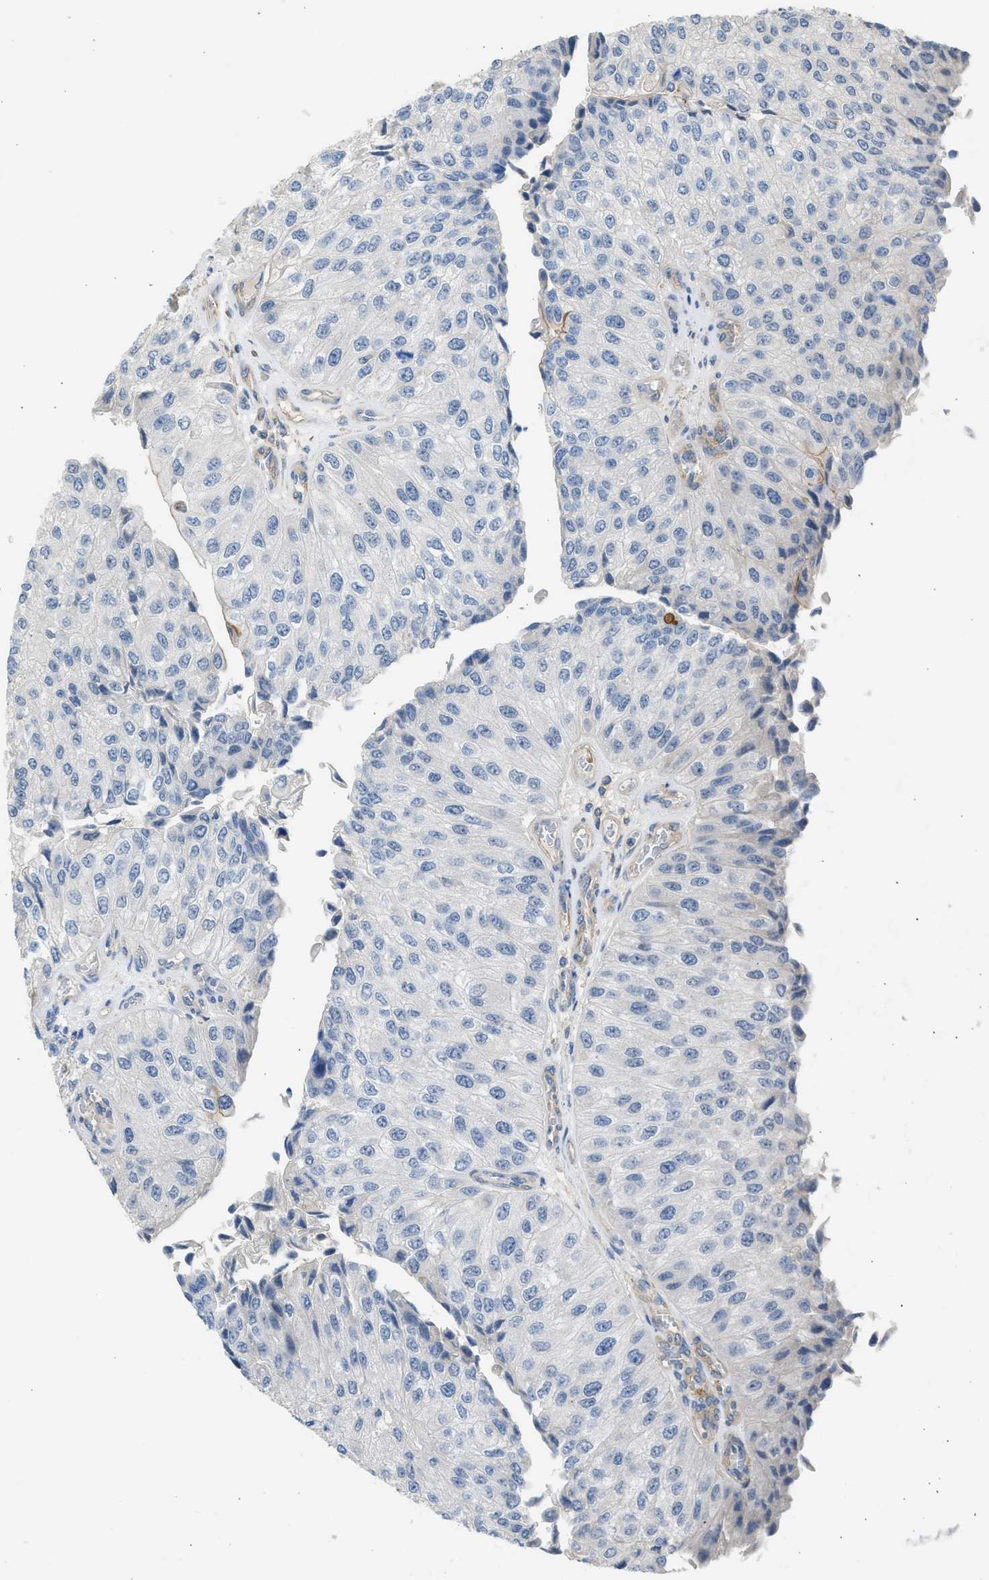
{"staining": {"intensity": "negative", "quantity": "none", "location": "none"}, "tissue": "urothelial cancer", "cell_type": "Tumor cells", "image_type": "cancer", "snomed": [{"axis": "morphology", "description": "Urothelial carcinoma, High grade"}, {"axis": "topography", "description": "Kidney"}, {"axis": "topography", "description": "Urinary bladder"}], "caption": "Immunohistochemistry micrograph of neoplastic tissue: high-grade urothelial carcinoma stained with DAB (3,3'-diaminobenzidine) demonstrates no significant protein staining in tumor cells.", "gene": "PCNX3", "patient": {"sex": "male", "age": 77}}